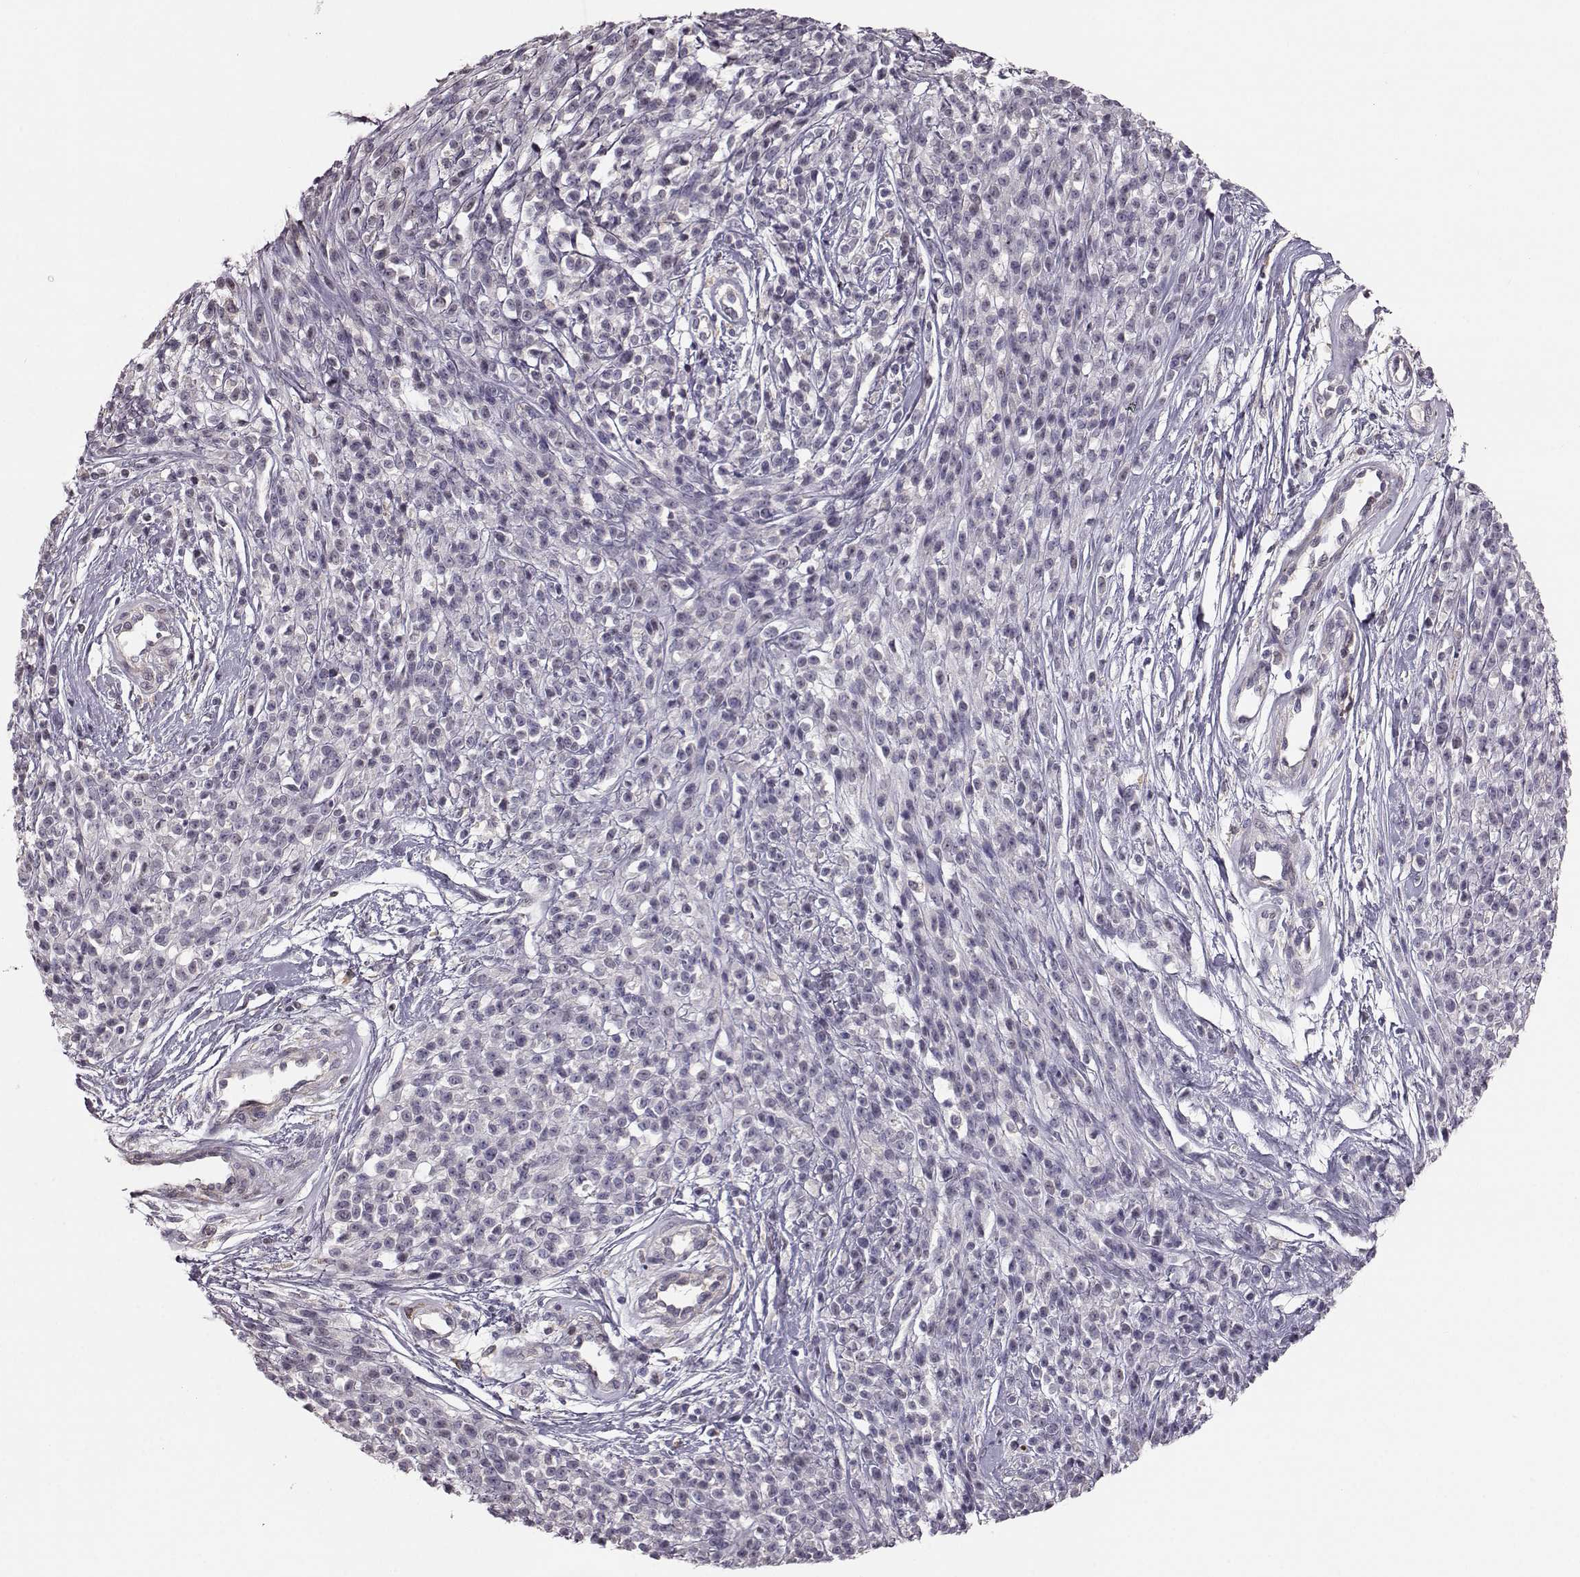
{"staining": {"intensity": "negative", "quantity": "none", "location": "none"}, "tissue": "melanoma", "cell_type": "Tumor cells", "image_type": "cancer", "snomed": [{"axis": "morphology", "description": "Malignant melanoma, NOS"}, {"axis": "topography", "description": "Skin"}, {"axis": "topography", "description": "Skin of trunk"}], "caption": "The photomicrograph displays no staining of tumor cells in melanoma. (DAB (3,3'-diaminobenzidine) immunohistochemistry (IHC) with hematoxylin counter stain).", "gene": "GPR50", "patient": {"sex": "male", "age": 74}}